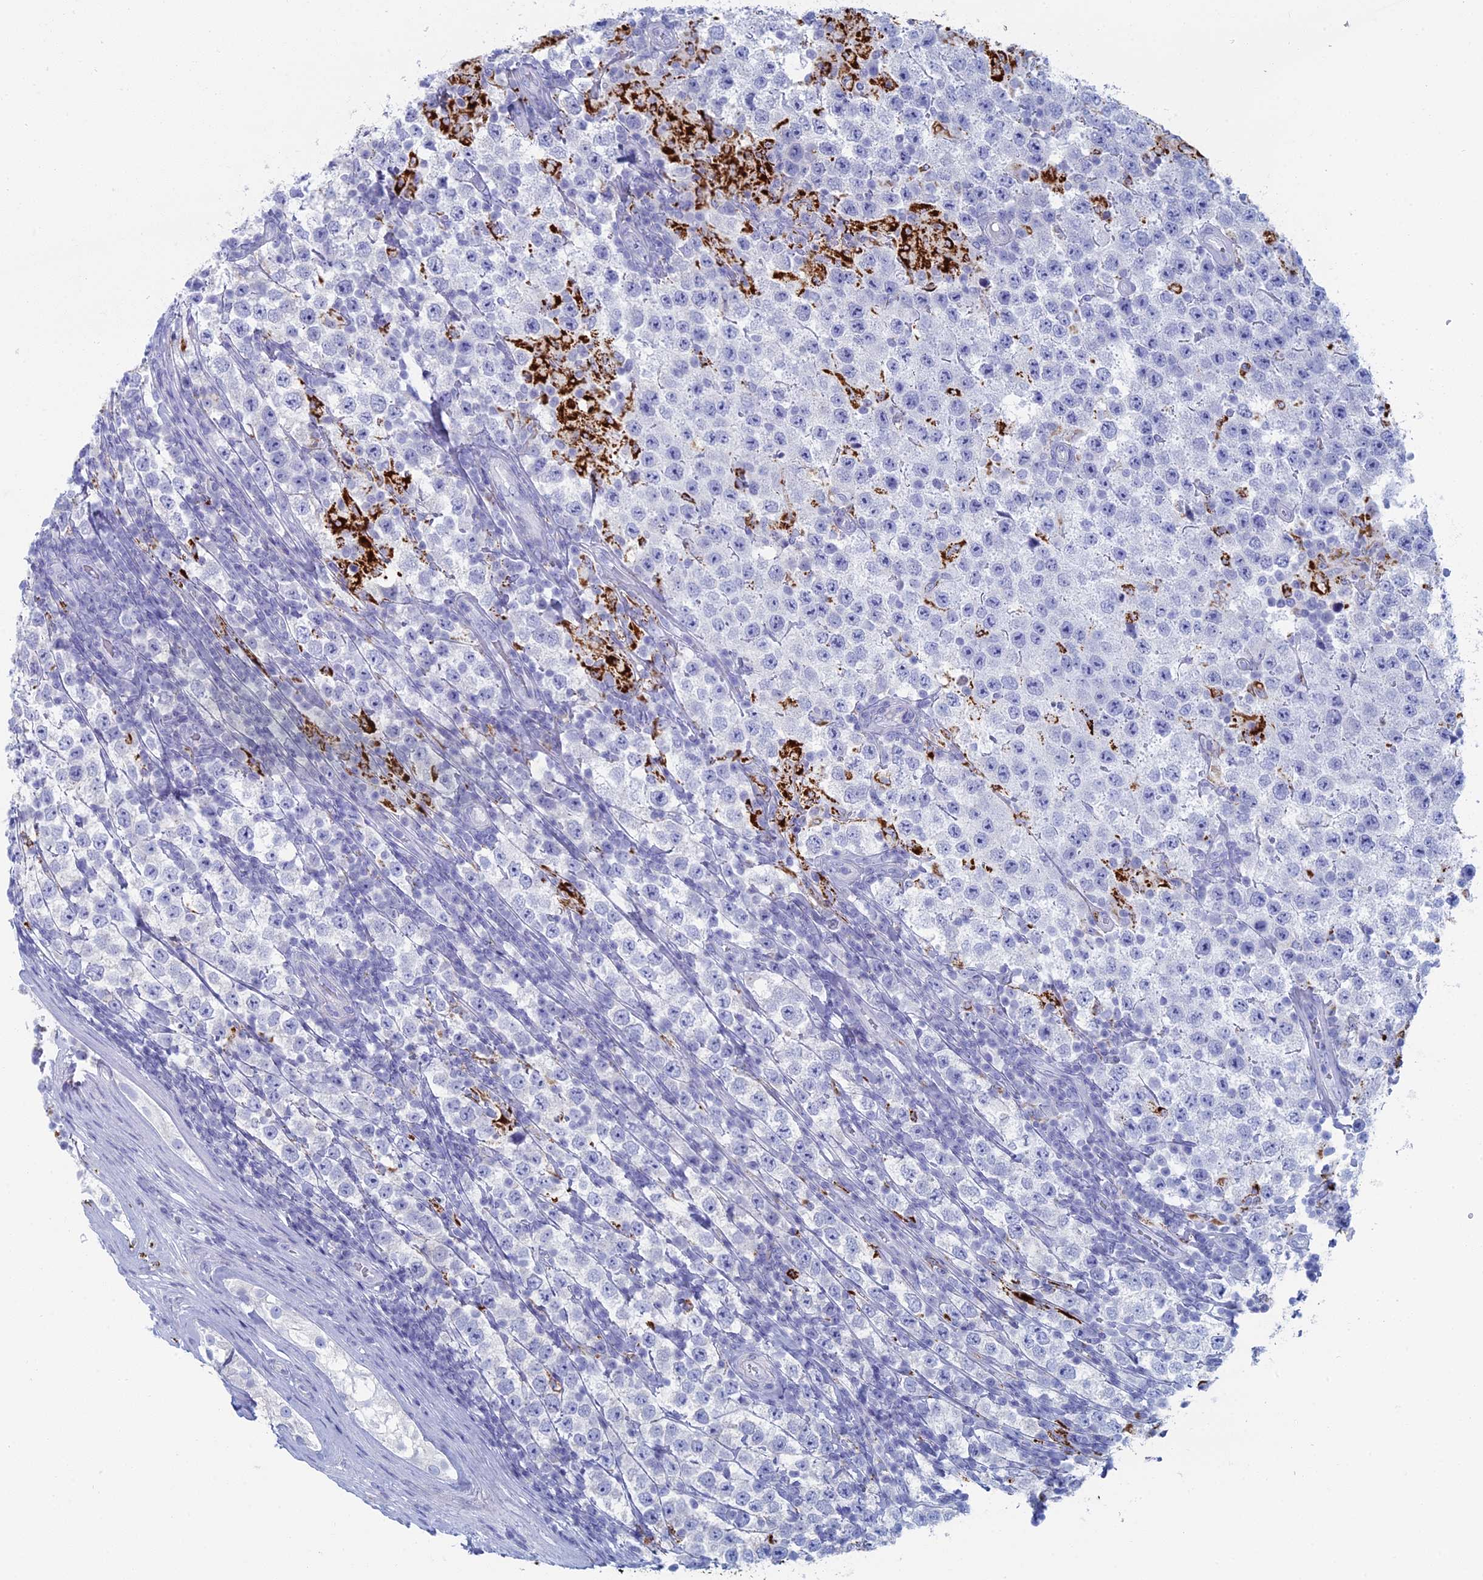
{"staining": {"intensity": "negative", "quantity": "none", "location": "none"}, "tissue": "testis cancer", "cell_type": "Tumor cells", "image_type": "cancer", "snomed": [{"axis": "morphology", "description": "Normal tissue, NOS"}, {"axis": "morphology", "description": "Urothelial carcinoma, High grade"}, {"axis": "morphology", "description": "Seminoma, NOS"}, {"axis": "morphology", "description": "Carcinoma, Embryonal, NOS"}, {"axis": "topography", "description": "Urinary bladder"}, {"axis": "topography", "description": "Testis"}], "caption": "Photomicrograph shows no protein staining in tumor cells of testis seminoma tissue. Nuclei are stained in blue.", "gene": "ALMS1", "patient": {"sex": "male", "age": 41}}